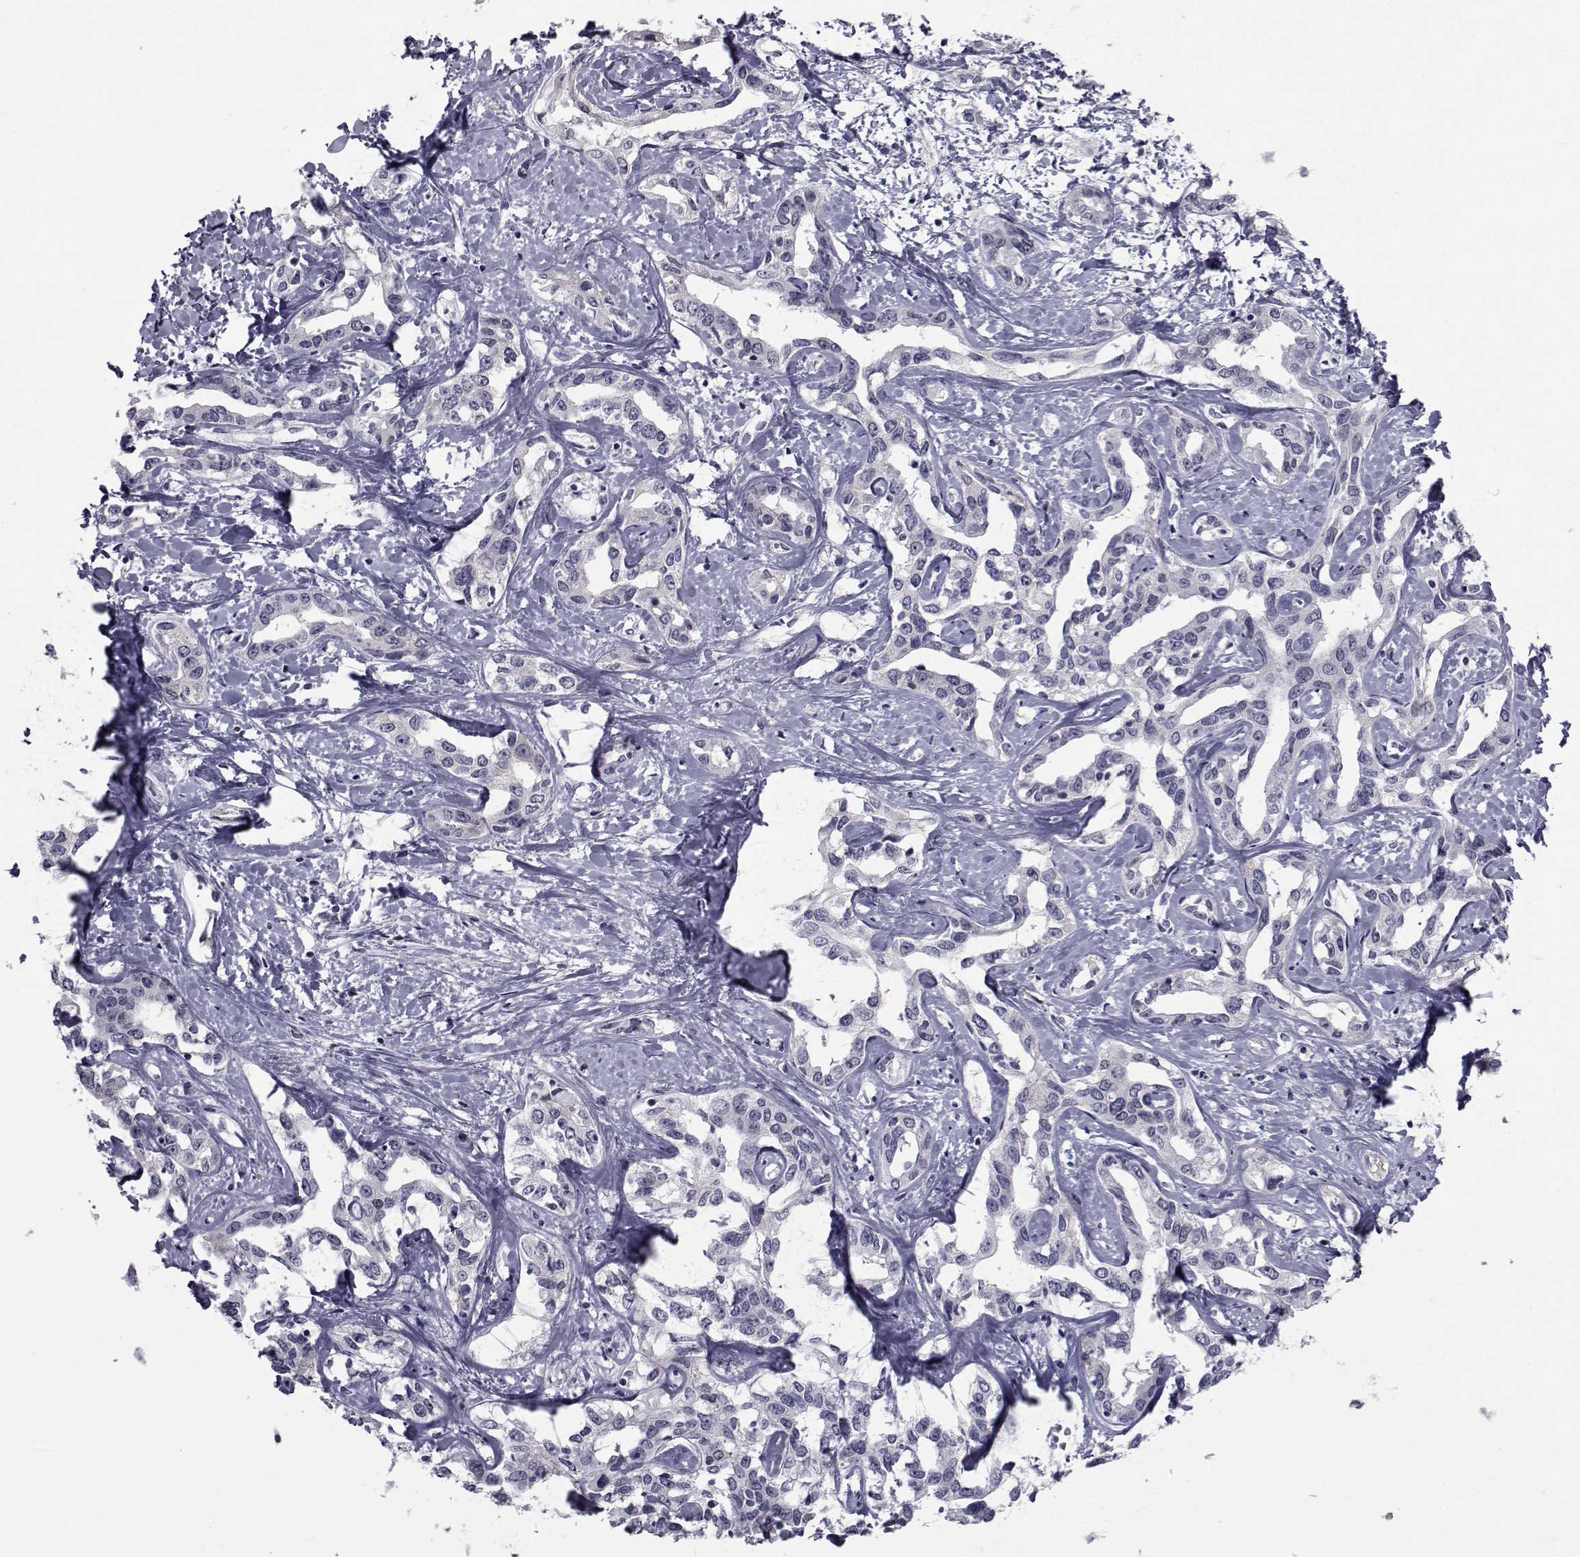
{"staining": {"intensity": "negative", "quantity": "none", "location": "none"}, "tissue": "liver cancer", "cell_type": "Tumor cells", "image_type": "cancer", "snomed": [{"axis": "morphology", "description": "Cholangiocarcinoma"}, {"axis": "topography", "description": "Liver"}], "caption": "The photomicrograph shows no staining of tumor cells in liver cancer (cholangiocarcinoma).", "gene": "PAX2", "patient": {"sex": "male", "age": 59}}